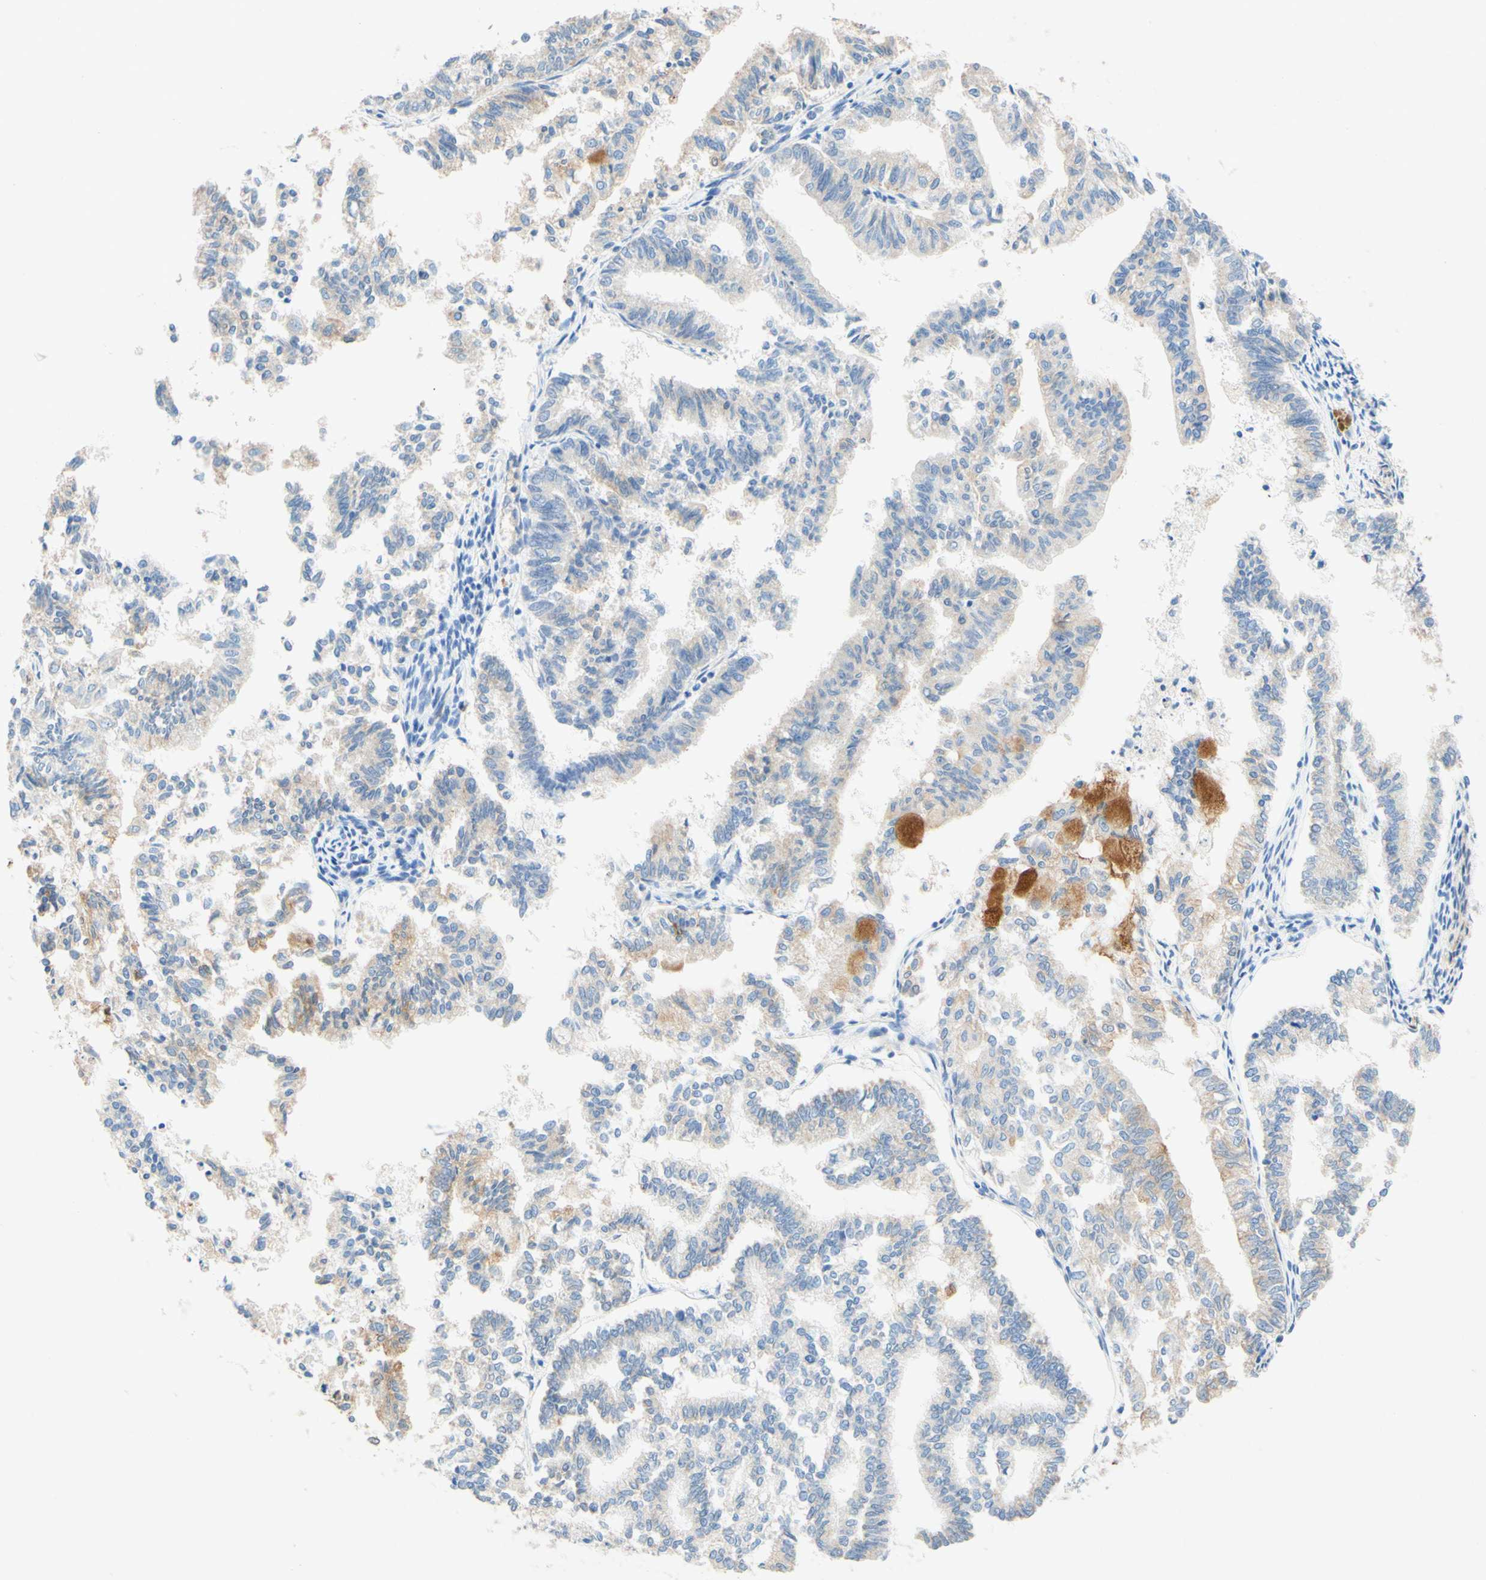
{"staining": {"intensity": "weak", "quantity": "25%-75%", "location": "cytoplasmic/membranous"}, "tissue": "endometrial cancer", "cell_type": "Tumor cells", "image_type": "cancer", "snomed": [{"axis": "morphology", "description": "Necrosis, NOS"}, {"axis": "morphology", "description": "Adenocarcinoma, NOS"}, {"axis": "topography", "description": "Endometrium"}], "caption": "Tumor cells reveal low levels of weak cytoplasmic/membranous staining in approximately 25%-75% of cells in human endometrial adenocarcinoma.", "gene": "SLC46A1", "patient": {"sex": "female", "age": 79}}